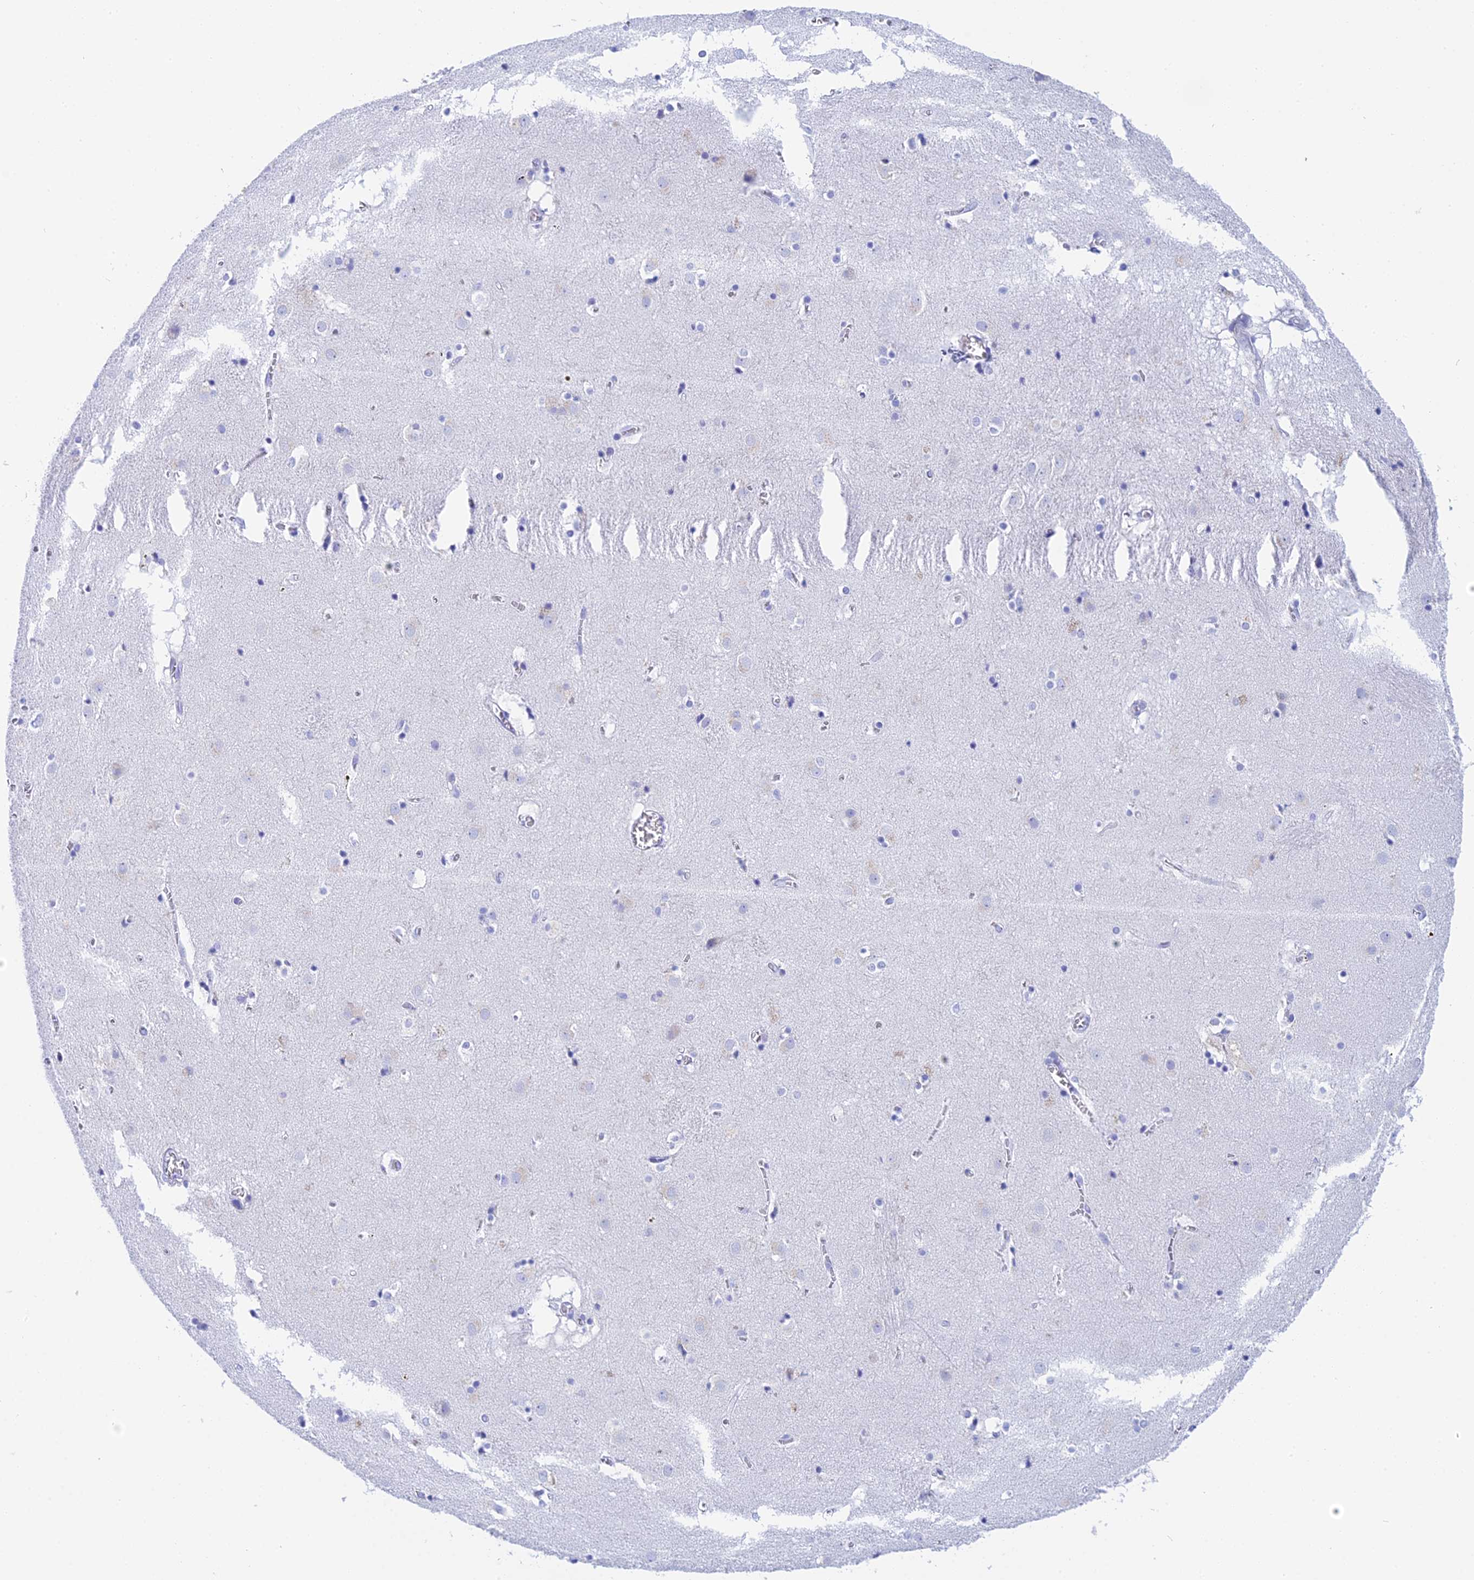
{"staining": {"intensity": "negative", "quantity": "none", "location": "none"}, "tissue": "caudate", "cell_type": "Glial cells", "image_type": "normal", "snomed": [{"axis": "morphology", "description": "Normal tissue, NOS"}, {"axis": "topography", "description": "Lateral ventricle wall"}], "caption": "DAB (3,3'-diaminobenzidine) immunohistochemical staining of normal caudate exhibits no significant expression in glial cells. The staining is performed using DAB brown chromogen with nuclei counter-stained in using hematoxylin.", "gene": "TEX101", "patient": {"sex": "male", "age": 70}}